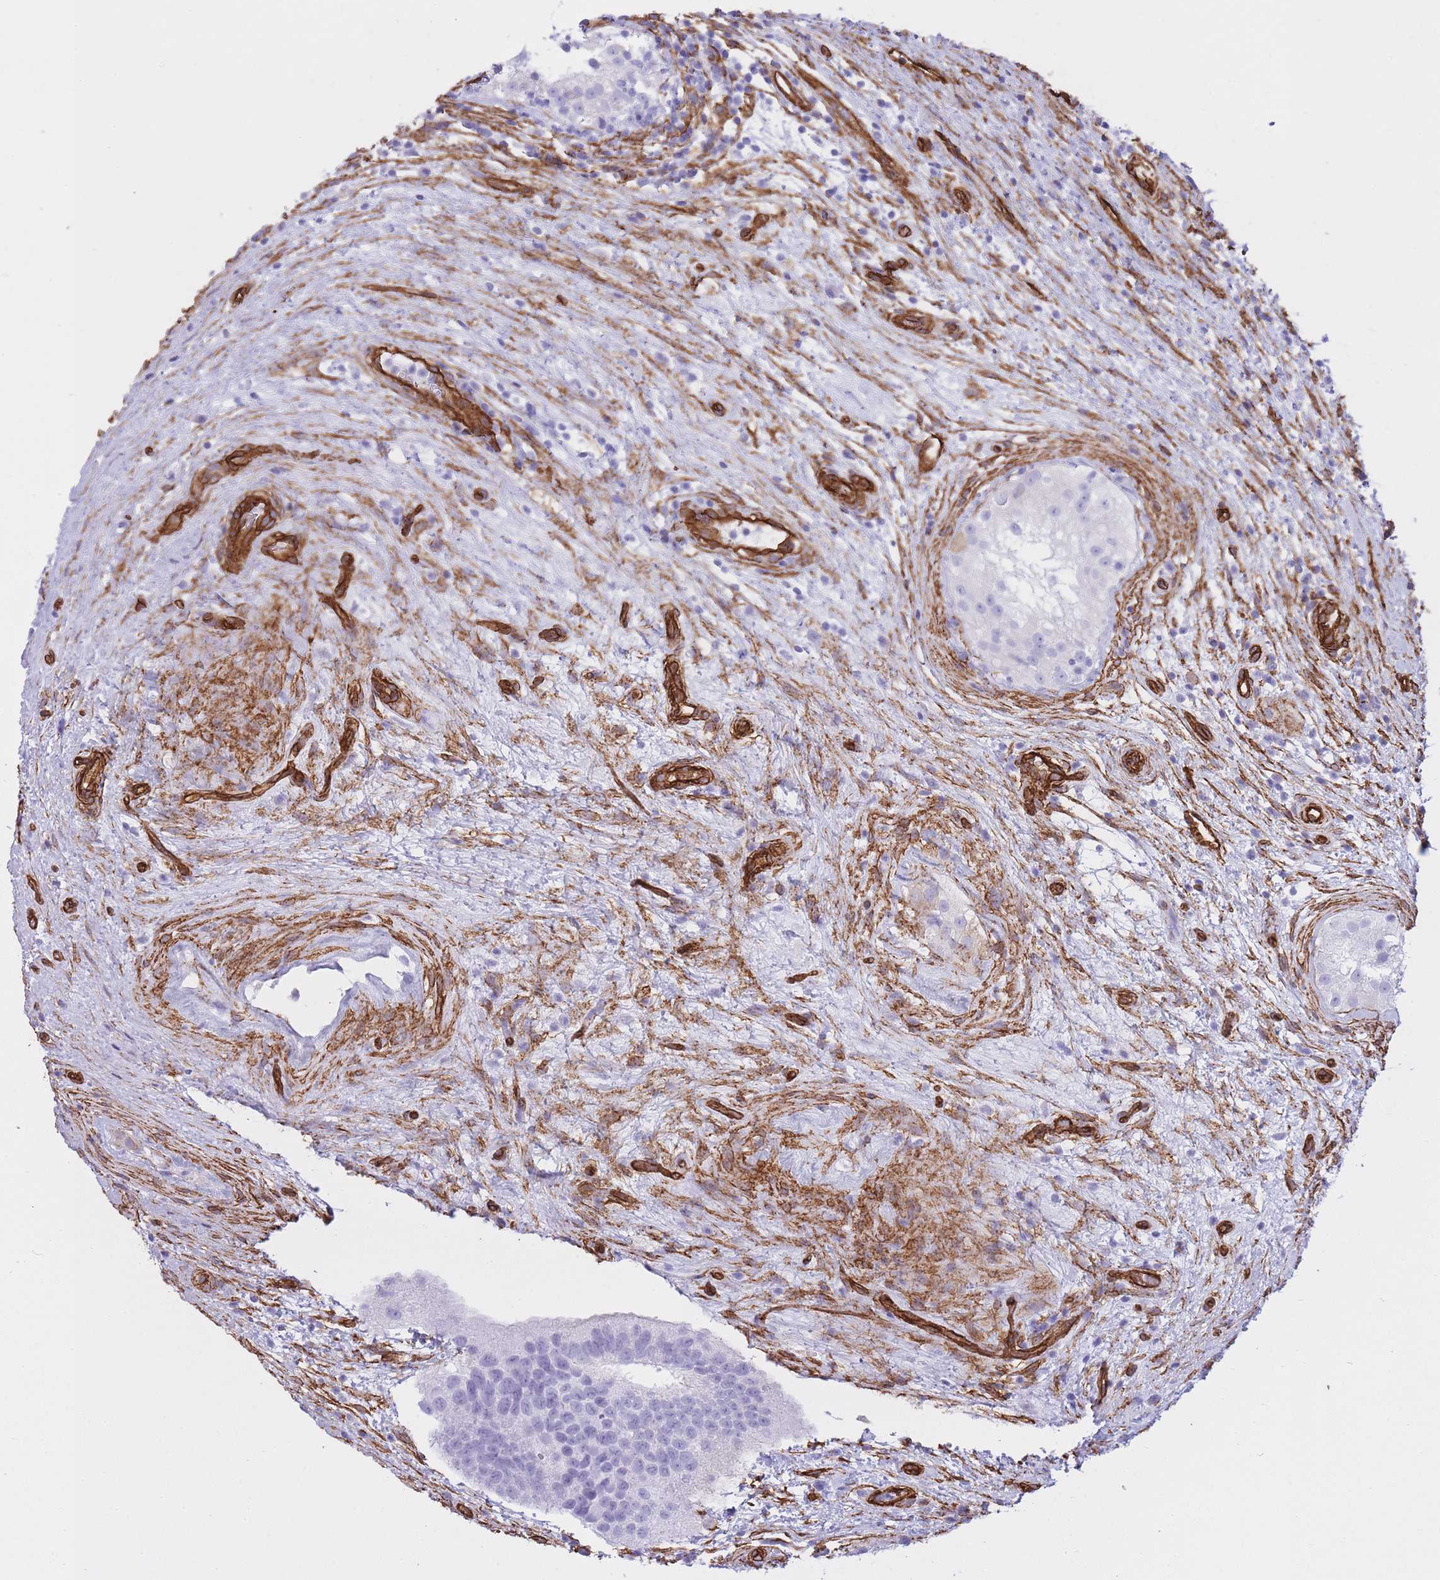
{"staining": {"intensity": "negative", "quantity": "none", "location": "none"}, "tissue": "testis cancer", "cell_type": "Tumor cells", "image_type": "cancer", "snomed": [{"axis": "morphology", "description": "Normal tissue, NOS"}, {"axis": "morphology", "description": "Carcinoma, Embryonal, NOS"}, {"axis": "topography", "description": "Testis"}], "caption": "The IHC photomicrograph has no significant expression in tumor cells of testis cancer (embryonal carcinoma) tissue.", "gene": "CAVIN1", "patient": {"sex": "male", "age": 32}}